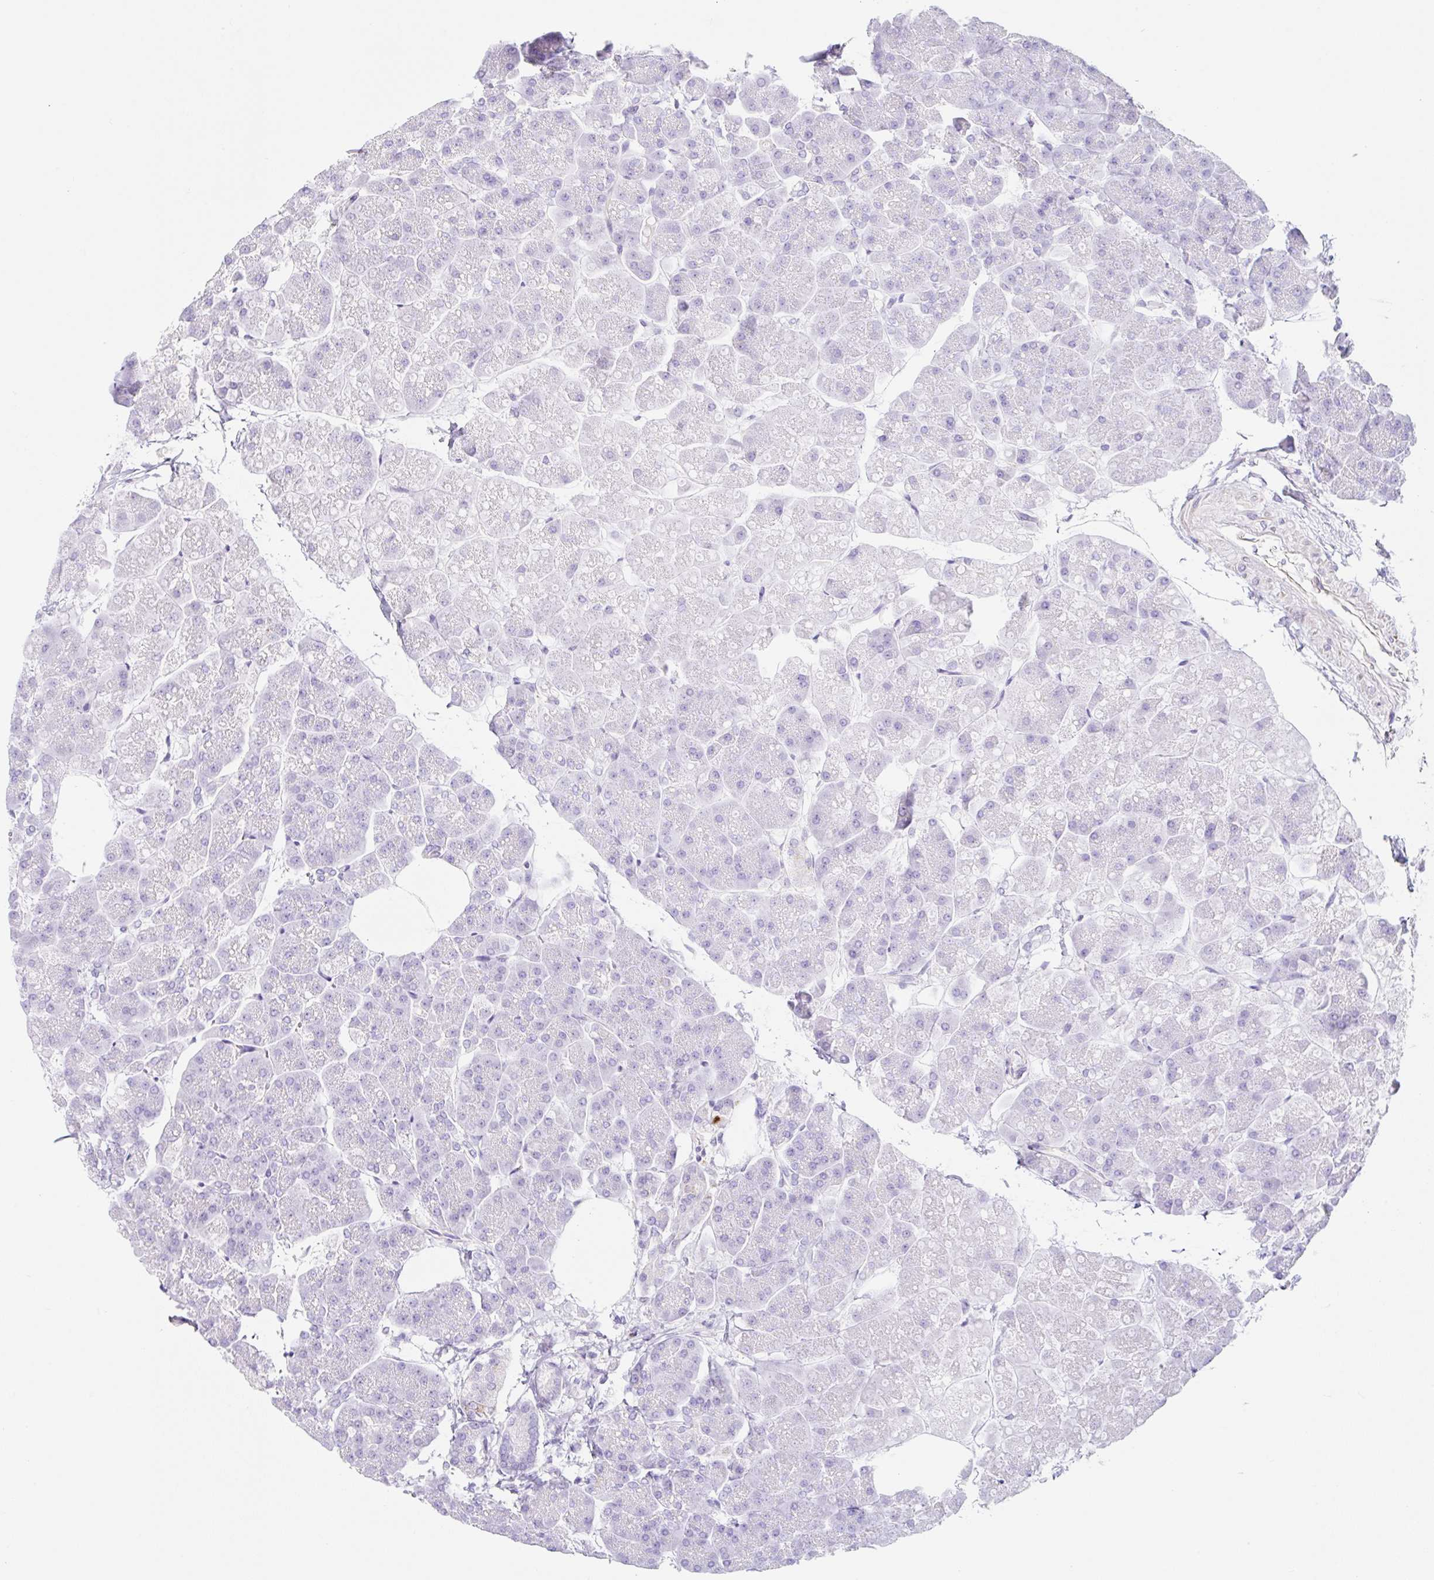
{"staining": {"intensity": "negative", "quantity": "none", "location": "none"}, "tissue": "pancreas", "cell_type": "Exocrine glandular cells", "image_type": "normal", "snomed": [{"axis": "morphology", "description": "Normal tissue, NOS"}, {"axis": "topography", "description": "Pancreas"}, {"axis": "topography", "description": "Peripheral nerve tissue"}], "caption": "DAB (3,3'-diaminobenzidine) immunohistochemical staining of unremarkable pancreas reveals no significant expression in exocrine glandular cells. (Immunohistochemistry, brightfield microscopy, high magnification).", "gene": "DKK4", "patient": {"sex": "male", "age": 54}}